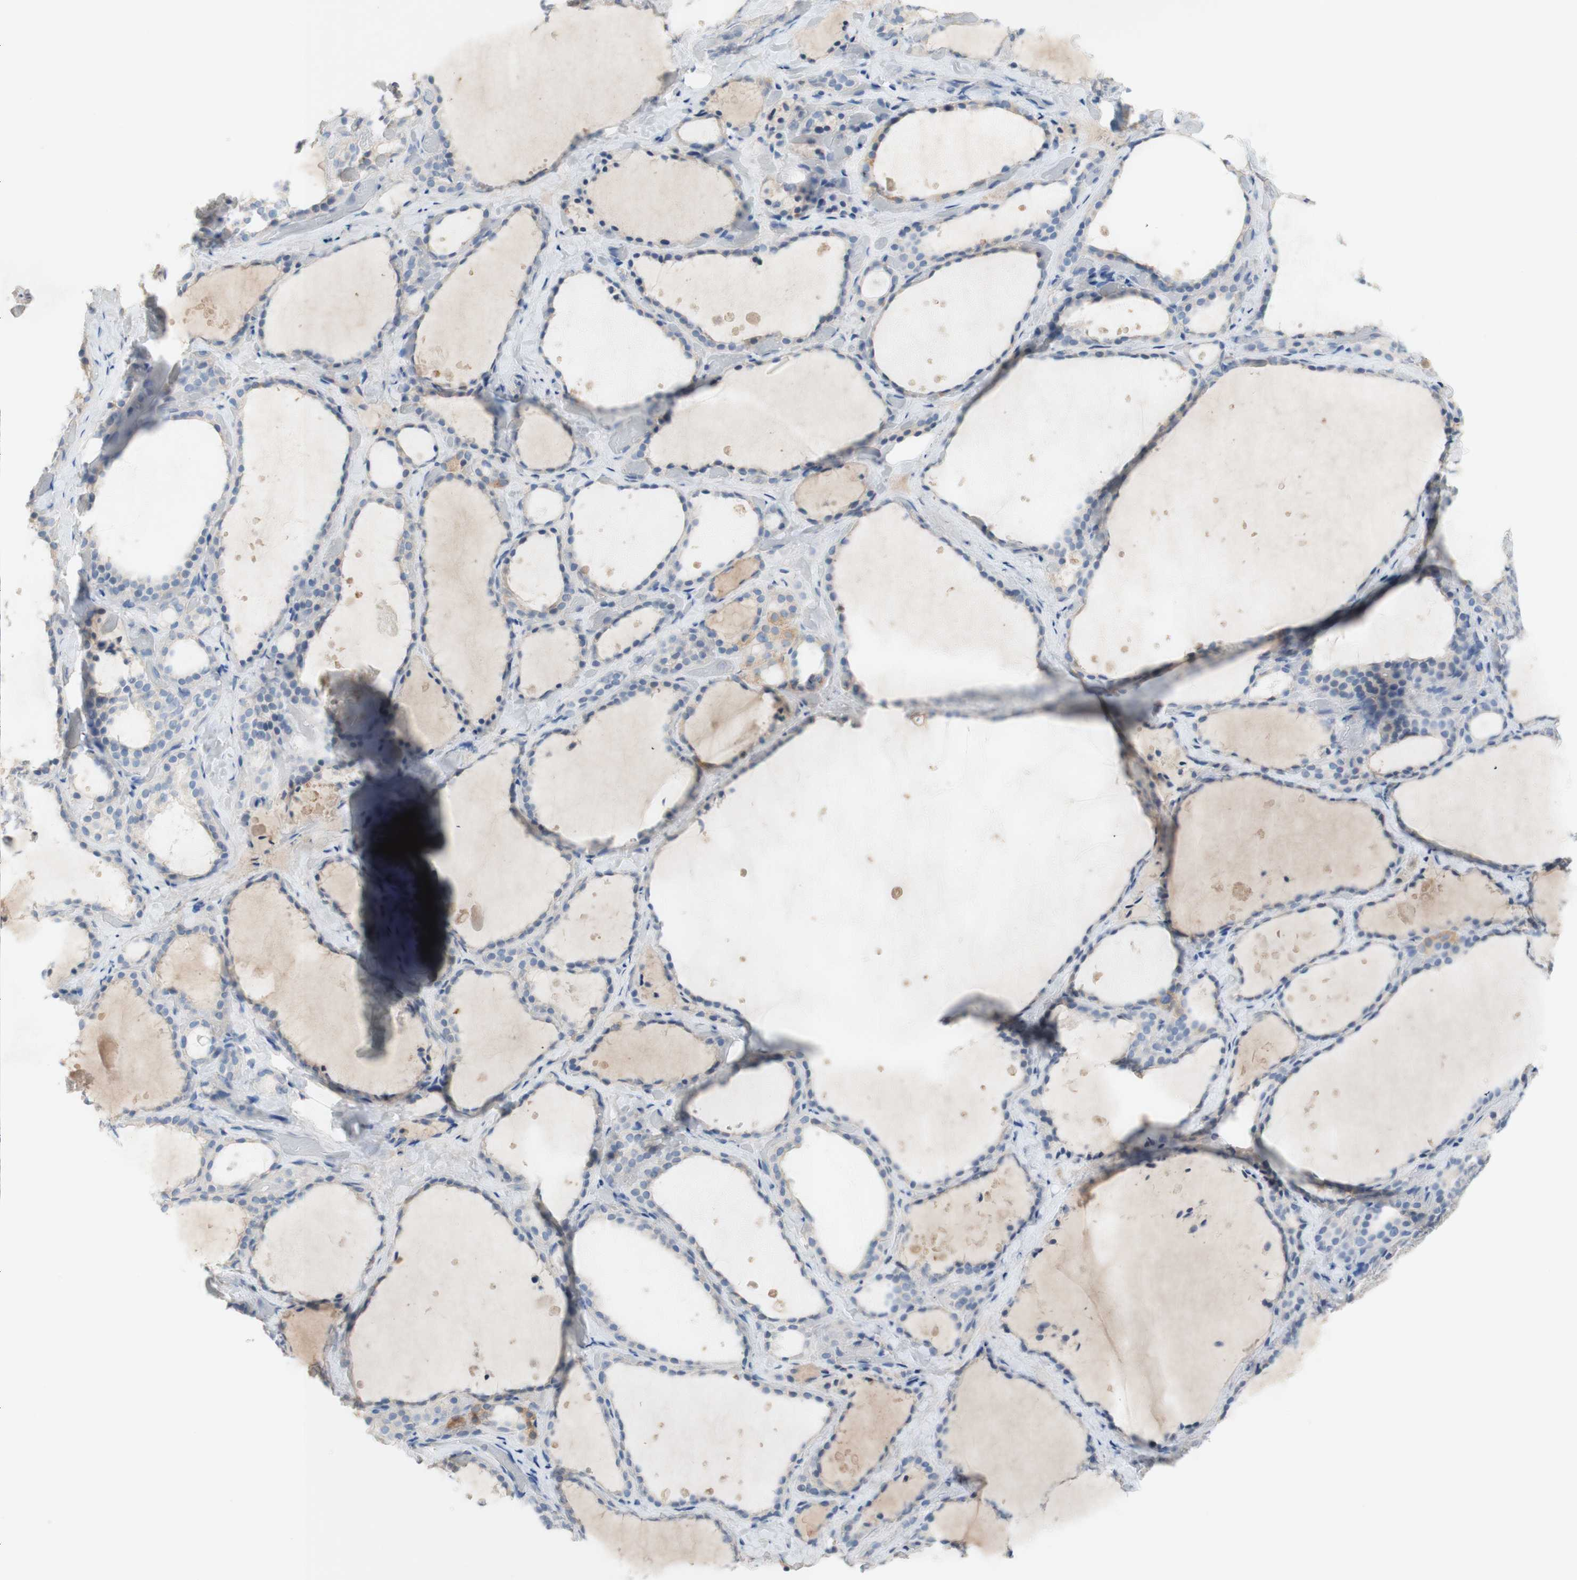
{"staining": {"intensity": "weak", "quantity": ">75%", "location": "cytoplasmic/membranous"}, "tissue": "thyroid gland", "cell_type": "Glandular cells", "image_type": "normal", "snomed": [{"axis": "morphology", "description": "Normal tissue, NOS"}, {"axis": "topography", "description": "Thyroid gland"}], "caption": "IHC micrograph of normal human thyroid gland stained for a protein (brown), which shows low levels of weak cytoplasmic/membranous staining in approximately >75% of glandular cells.", "gene": "PACSIN1", "patient": {"sex": "female", "age": 44}}